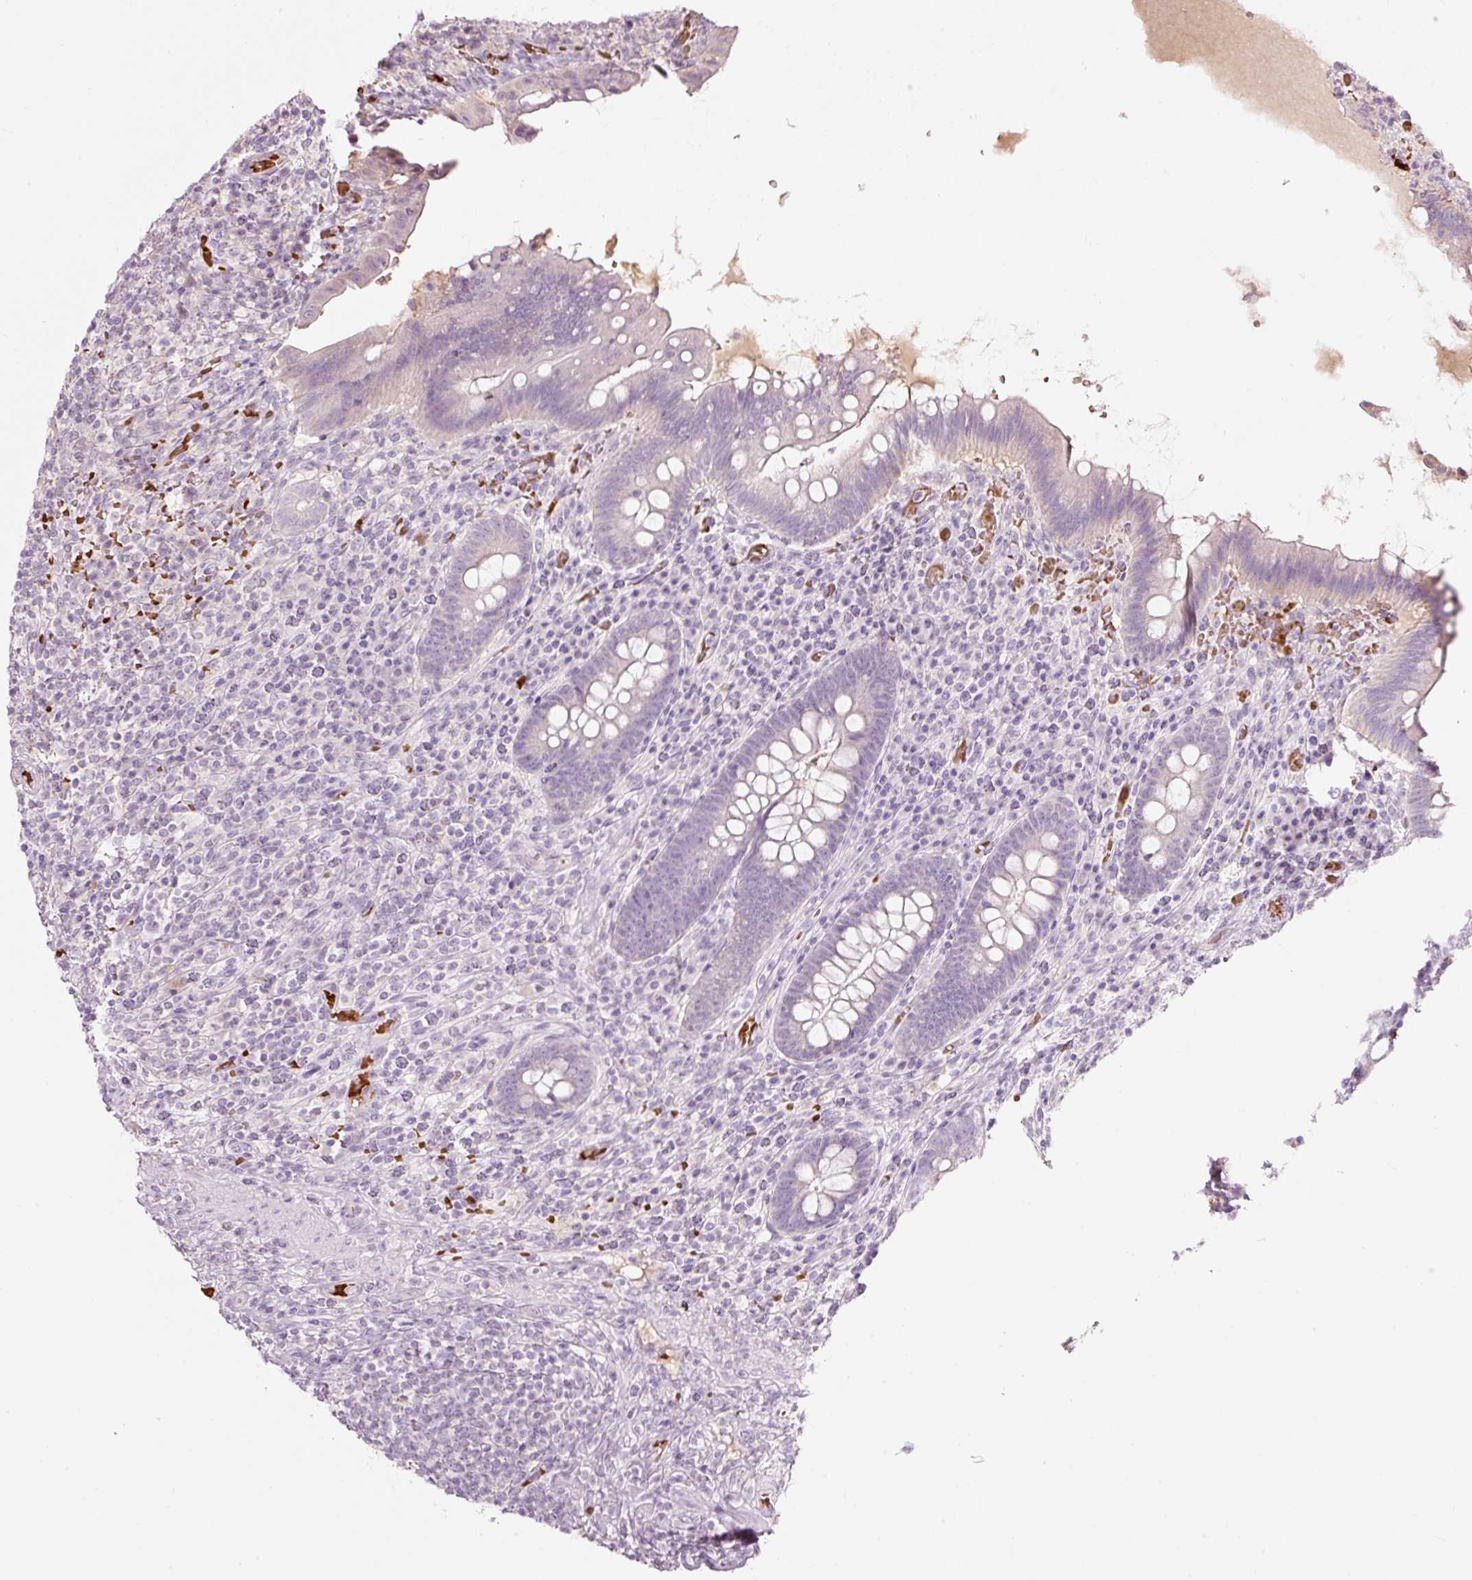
{"staining": {"intensity": "negative", "quantity": "none", "location": "none"}, "tissue": "appendix", "cell_type": "Glandular cells", "image_type": "normal", "snomed": [{"axis": "morphology", "description": "Normal tissue, NOS"}, {"axis": "topography", "description": "Appendix"}], "caption": "Benign appendix was stained to show a protein in brown. There is no significant positivity in glandular cells. (DAB immunohistochemistry, high magnification).", "gene": "LDHAL6B", "patient": {"sex": "female", "age": 43}}